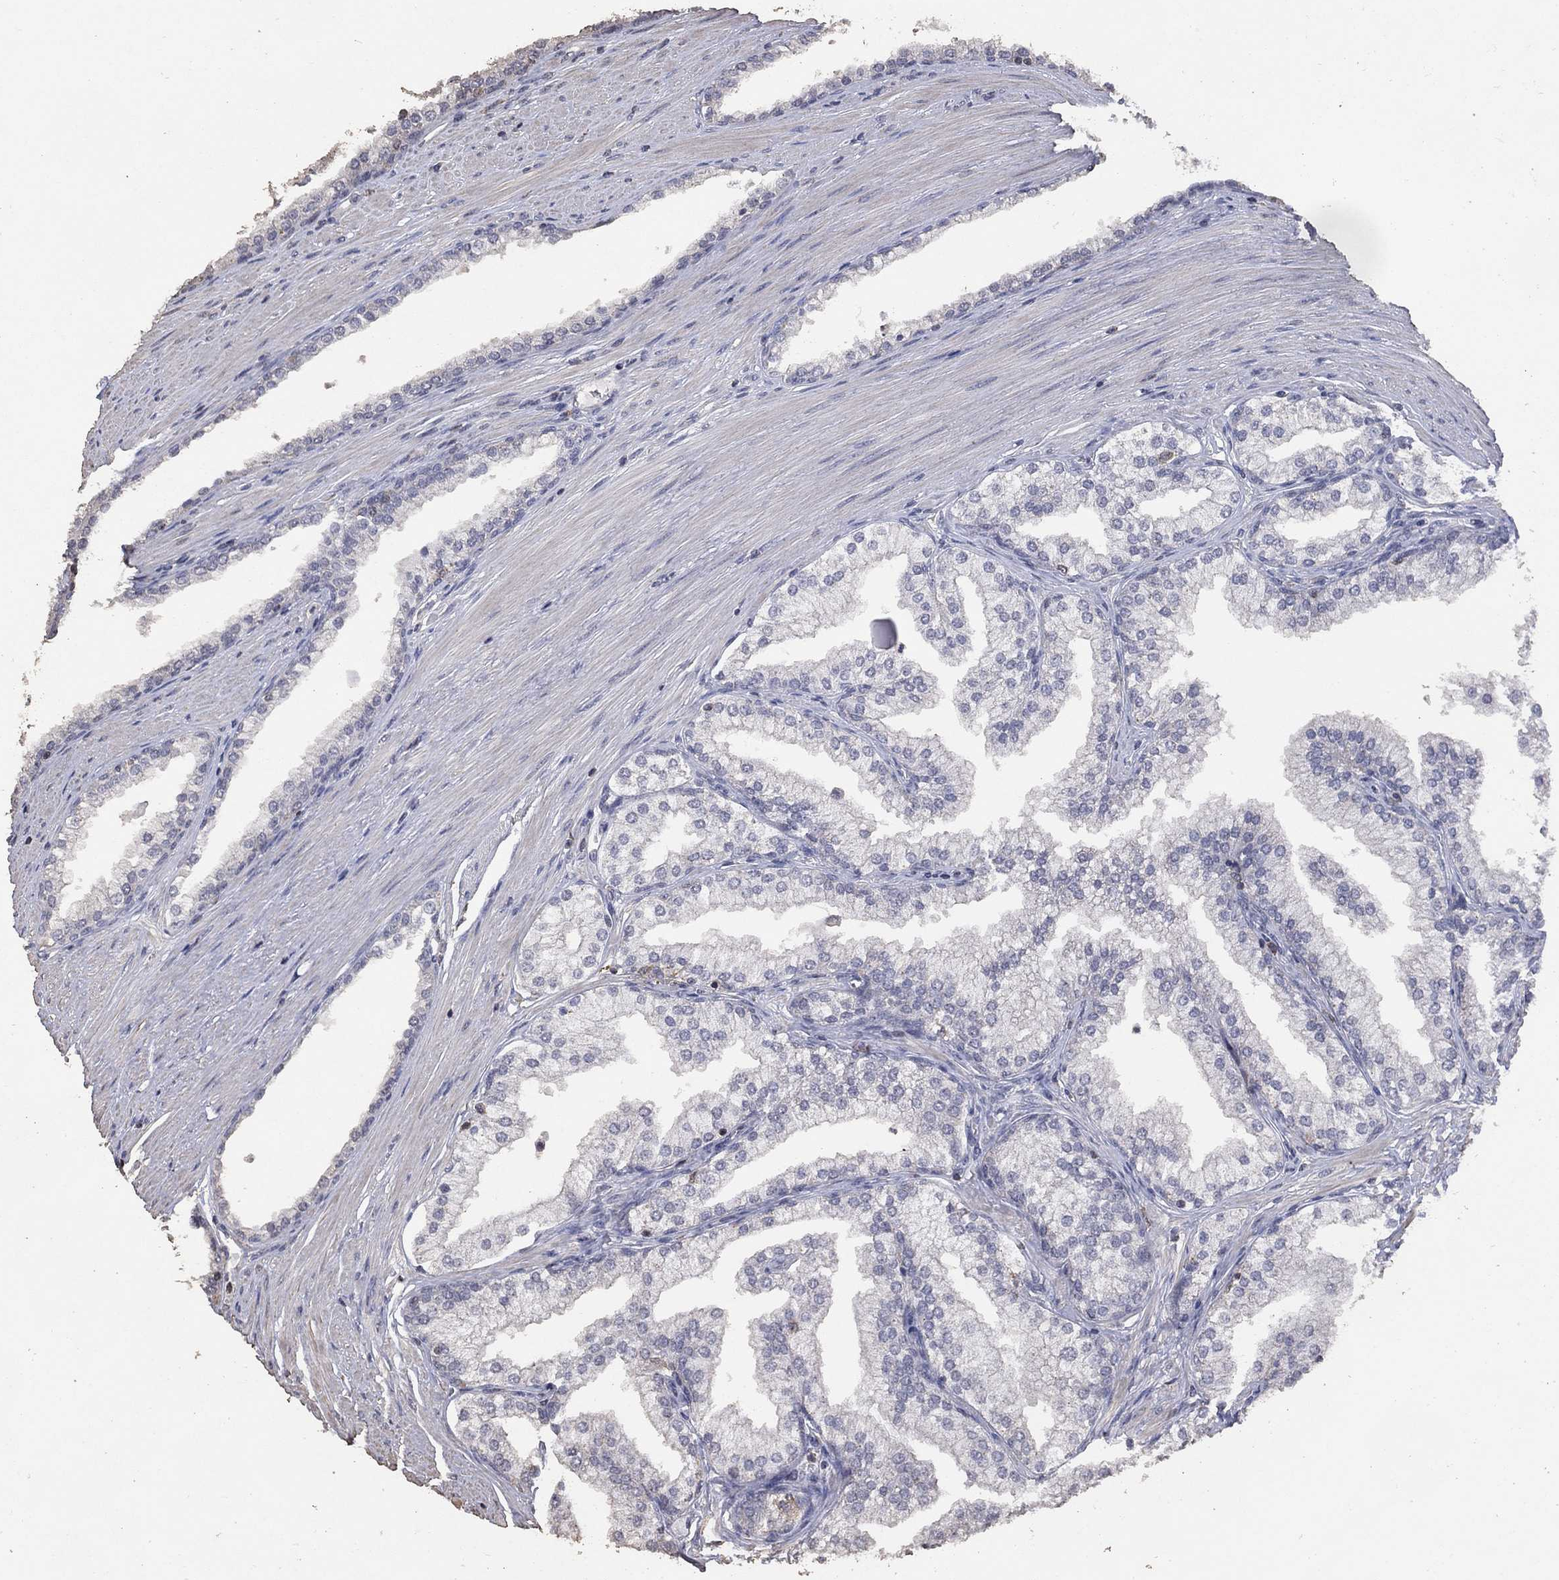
{"staining": {"intensity": "negative", "quantity": "none", "location": "none"}, "tissue": "prostate cancer", "cell_type": "Tumor cells", "image_type": "cancer", "snomed": [{"axis": "morphology", "description": "Adenocarcinoma, NOS"}, {"axis": "topography", "description": "Prostate"}], "caption": "Immunohistochemistry (IHC) photomicrograph of neoplastic tissue: human prostate cancer stained with DAB (3,3'-diaminobenzidine) displays no significant protein staining in tumor cells. The staining is performed using DAB (3,3'-diaminobenzidine) brown chromogen with nuclei counter-stained in using hematoxylin.", "gene": "ADPRHL1", "patient": {"sex": "male", "age": 67}}